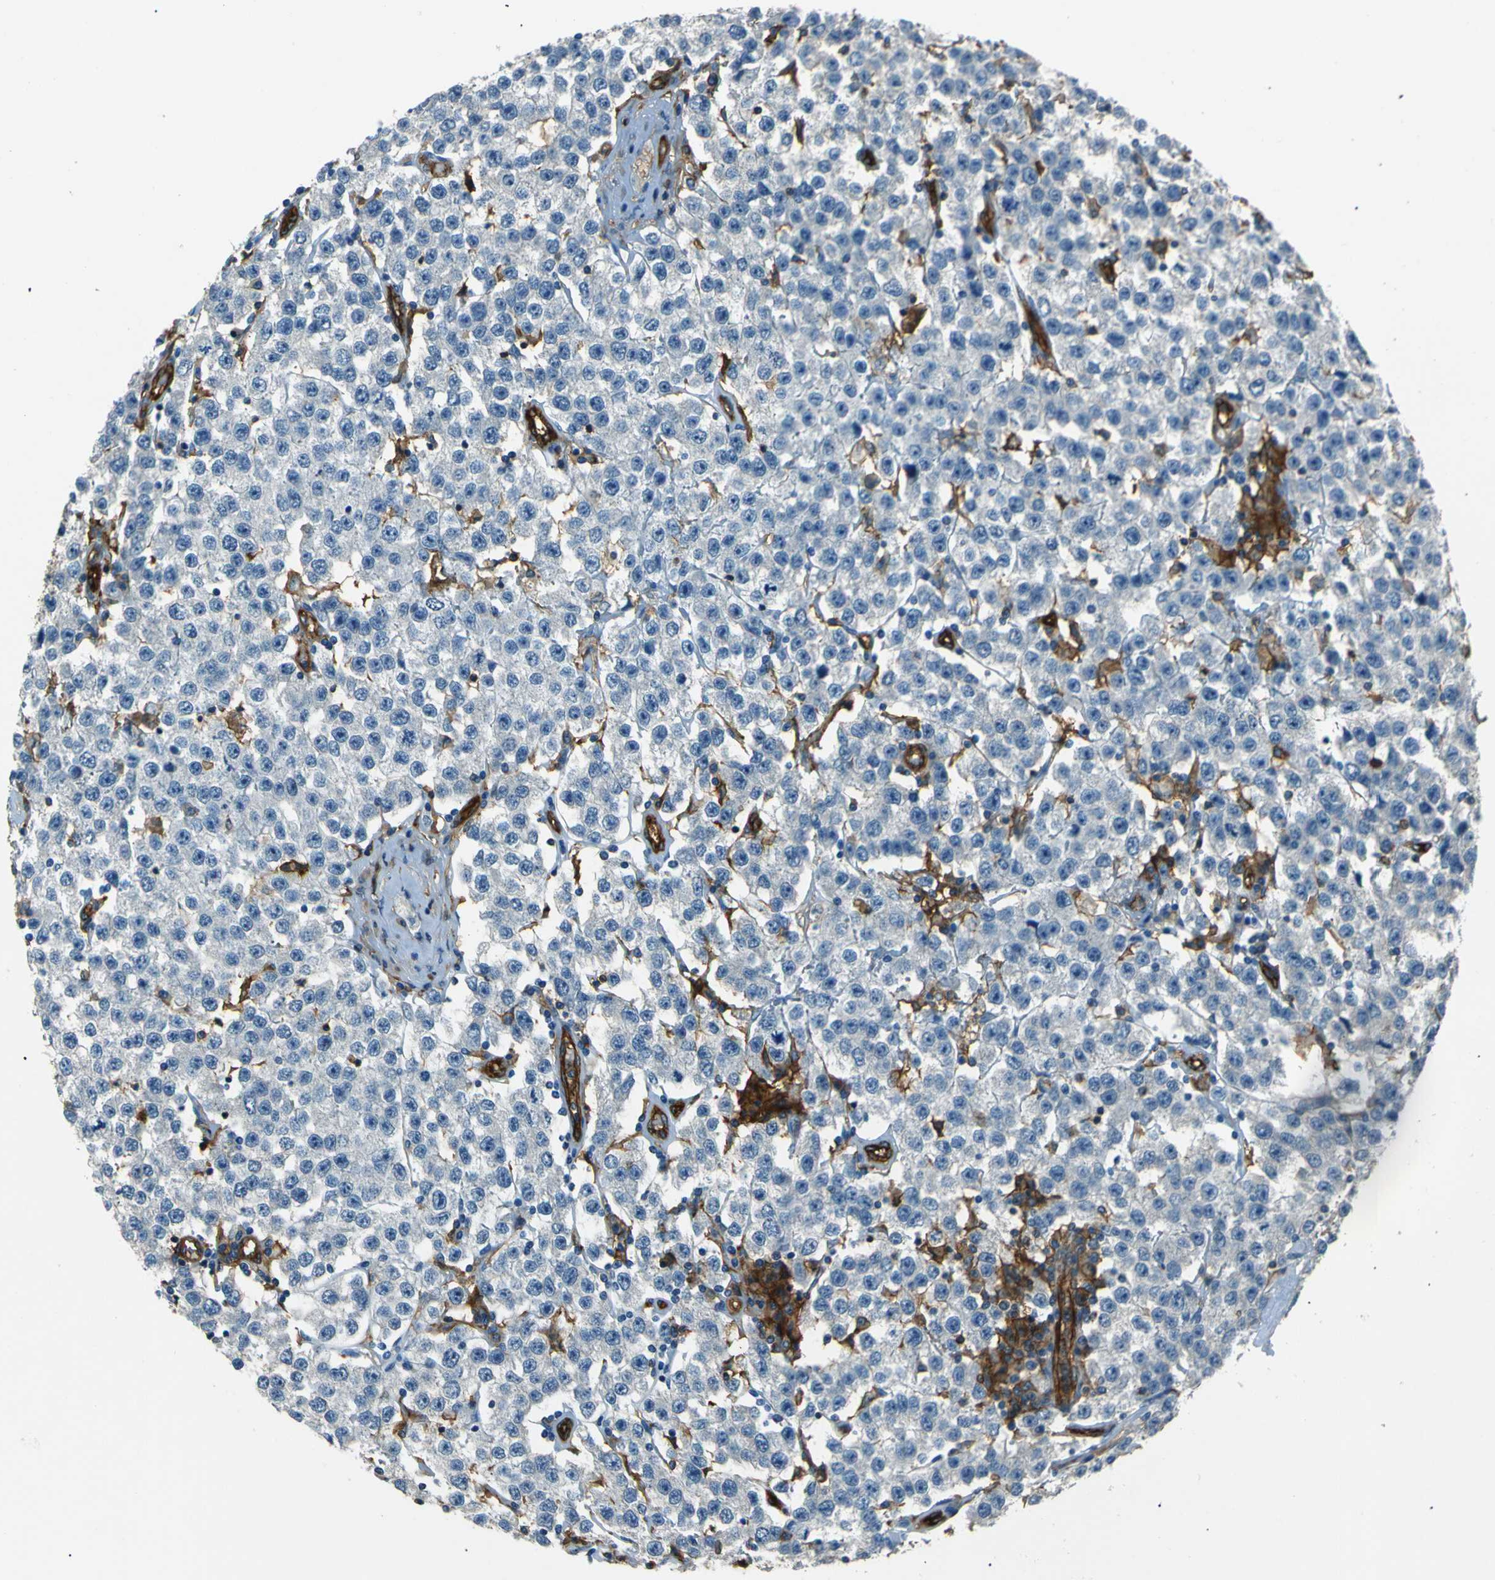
{"staining": {"intensity": "weak", "quantity": "25%-75%", "location": "cytoplasmic/membranous"}, "tissue": "testis cancer", "cell_type": "Tumor cells", "image_type": "cancer", "snomed": [{"axis": "morphology", "description": "Seminoma, NOS"}, {"axis": "topography", "description": "Testis"}], "caption": "Immunohistochemical staining of testis cancer (seminoma) exhibits low levels of weak cytoplasmic/membranous positivity in about 25%-75% of tumor cells. The protein of interest is shown in brown color, while the nuclei are stained blue.", "gene": "ENTPD1", "patient": {"sex": "male", "age": 52}}